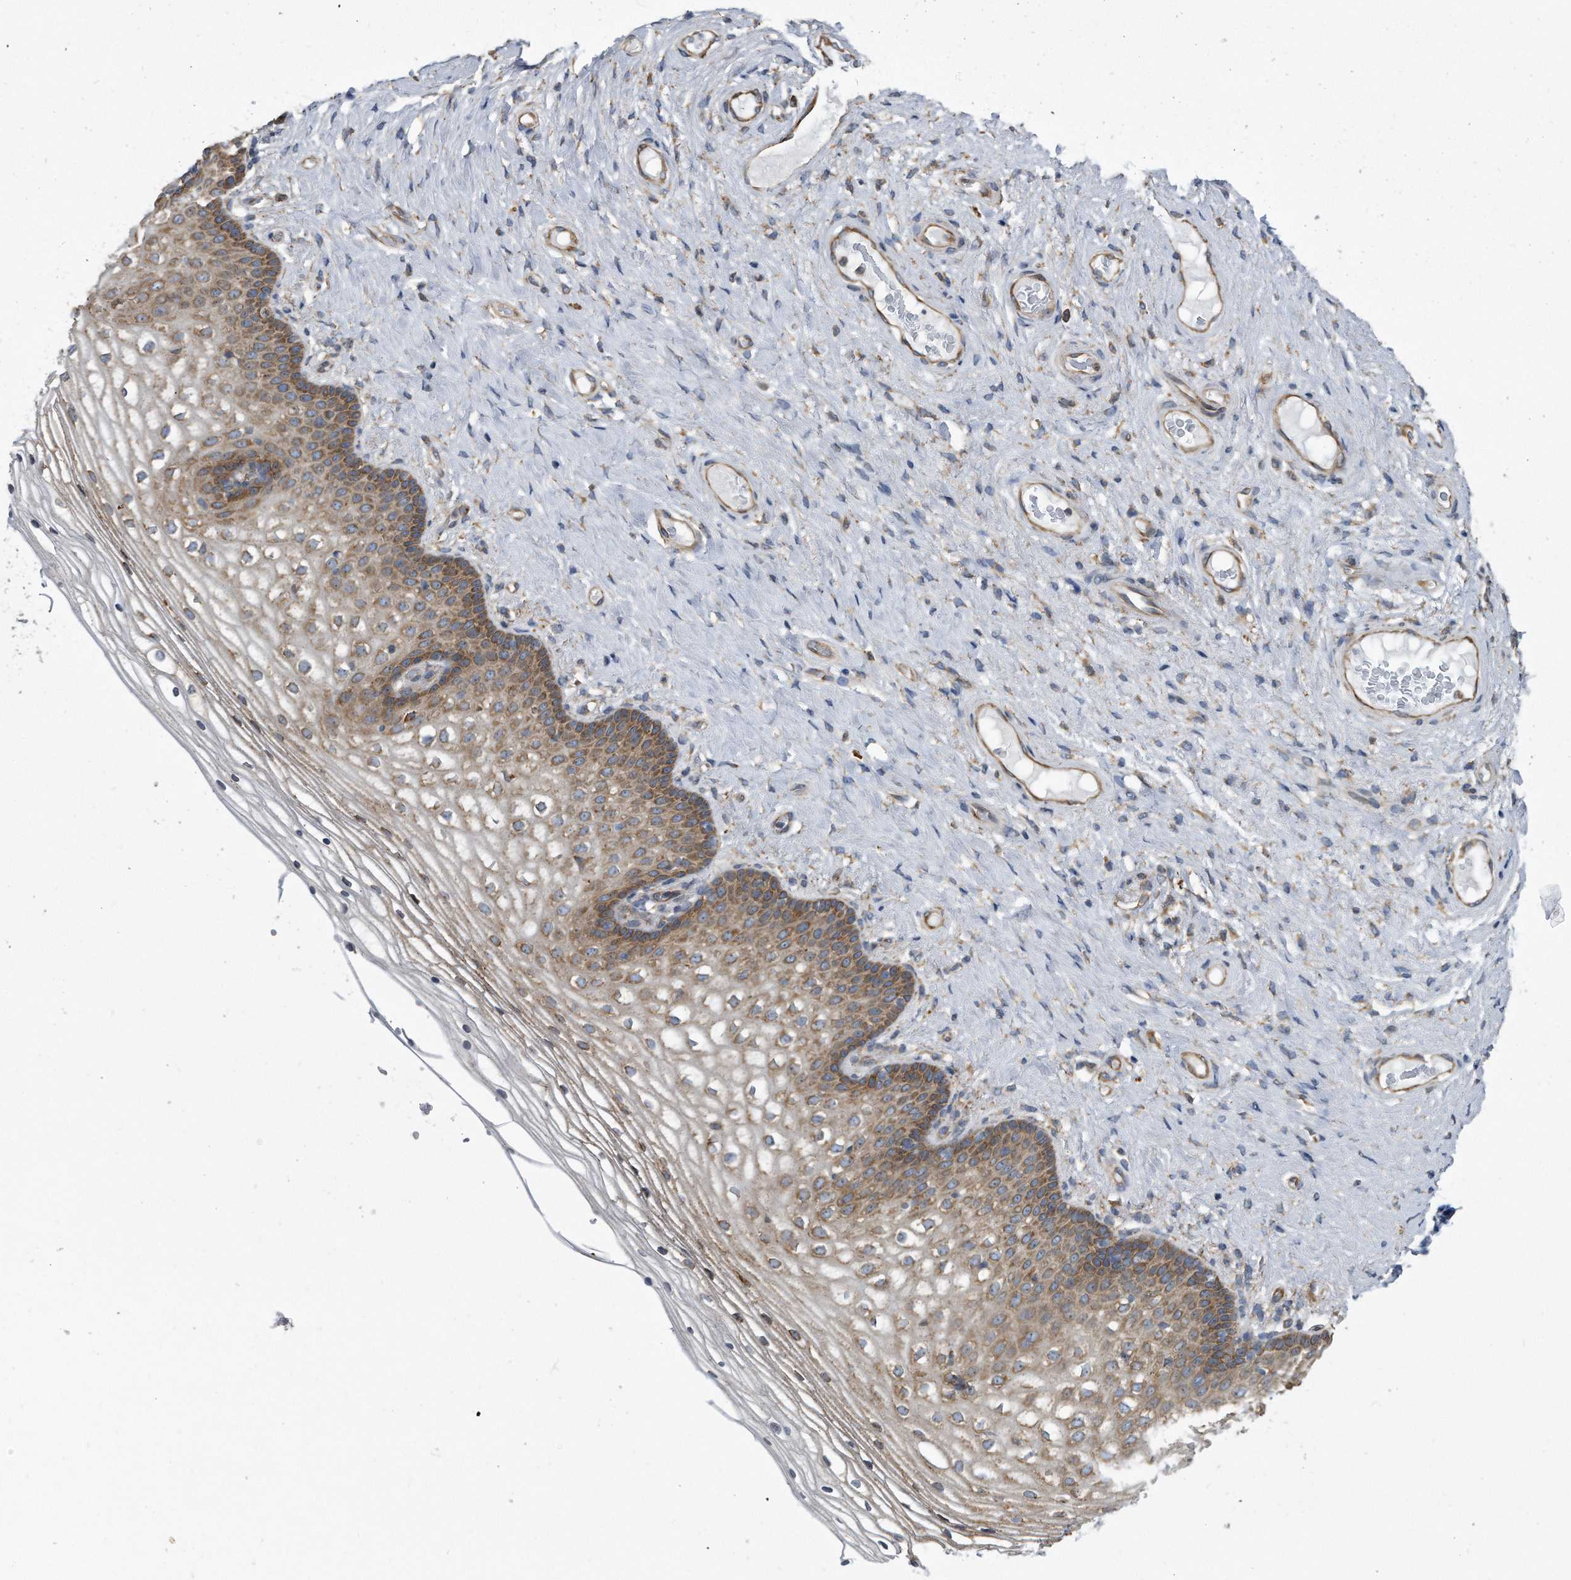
{"staining": {"intensity": "moderate", "quantity": "25%-75%", "location": "cytoplasmic/membranous"}, "tissue": "vagina", "cell_type": "Squamous epithelial cells", "image_type": "normal", "snomed": [{"axis": "morphology", "description": "Normal tissue, NOS"}, {"axis": "topography", "description": "Vagina"}], "caption": "This is a micrograph of immunohistochemistry (IHC) staining of unremarkable vagina, which shows moderate positivity in the cytoplasmic/membranous of squamous epithelial cells.", "gene": "CCDC47", "patient": {"sex": "female", "age": 60}}